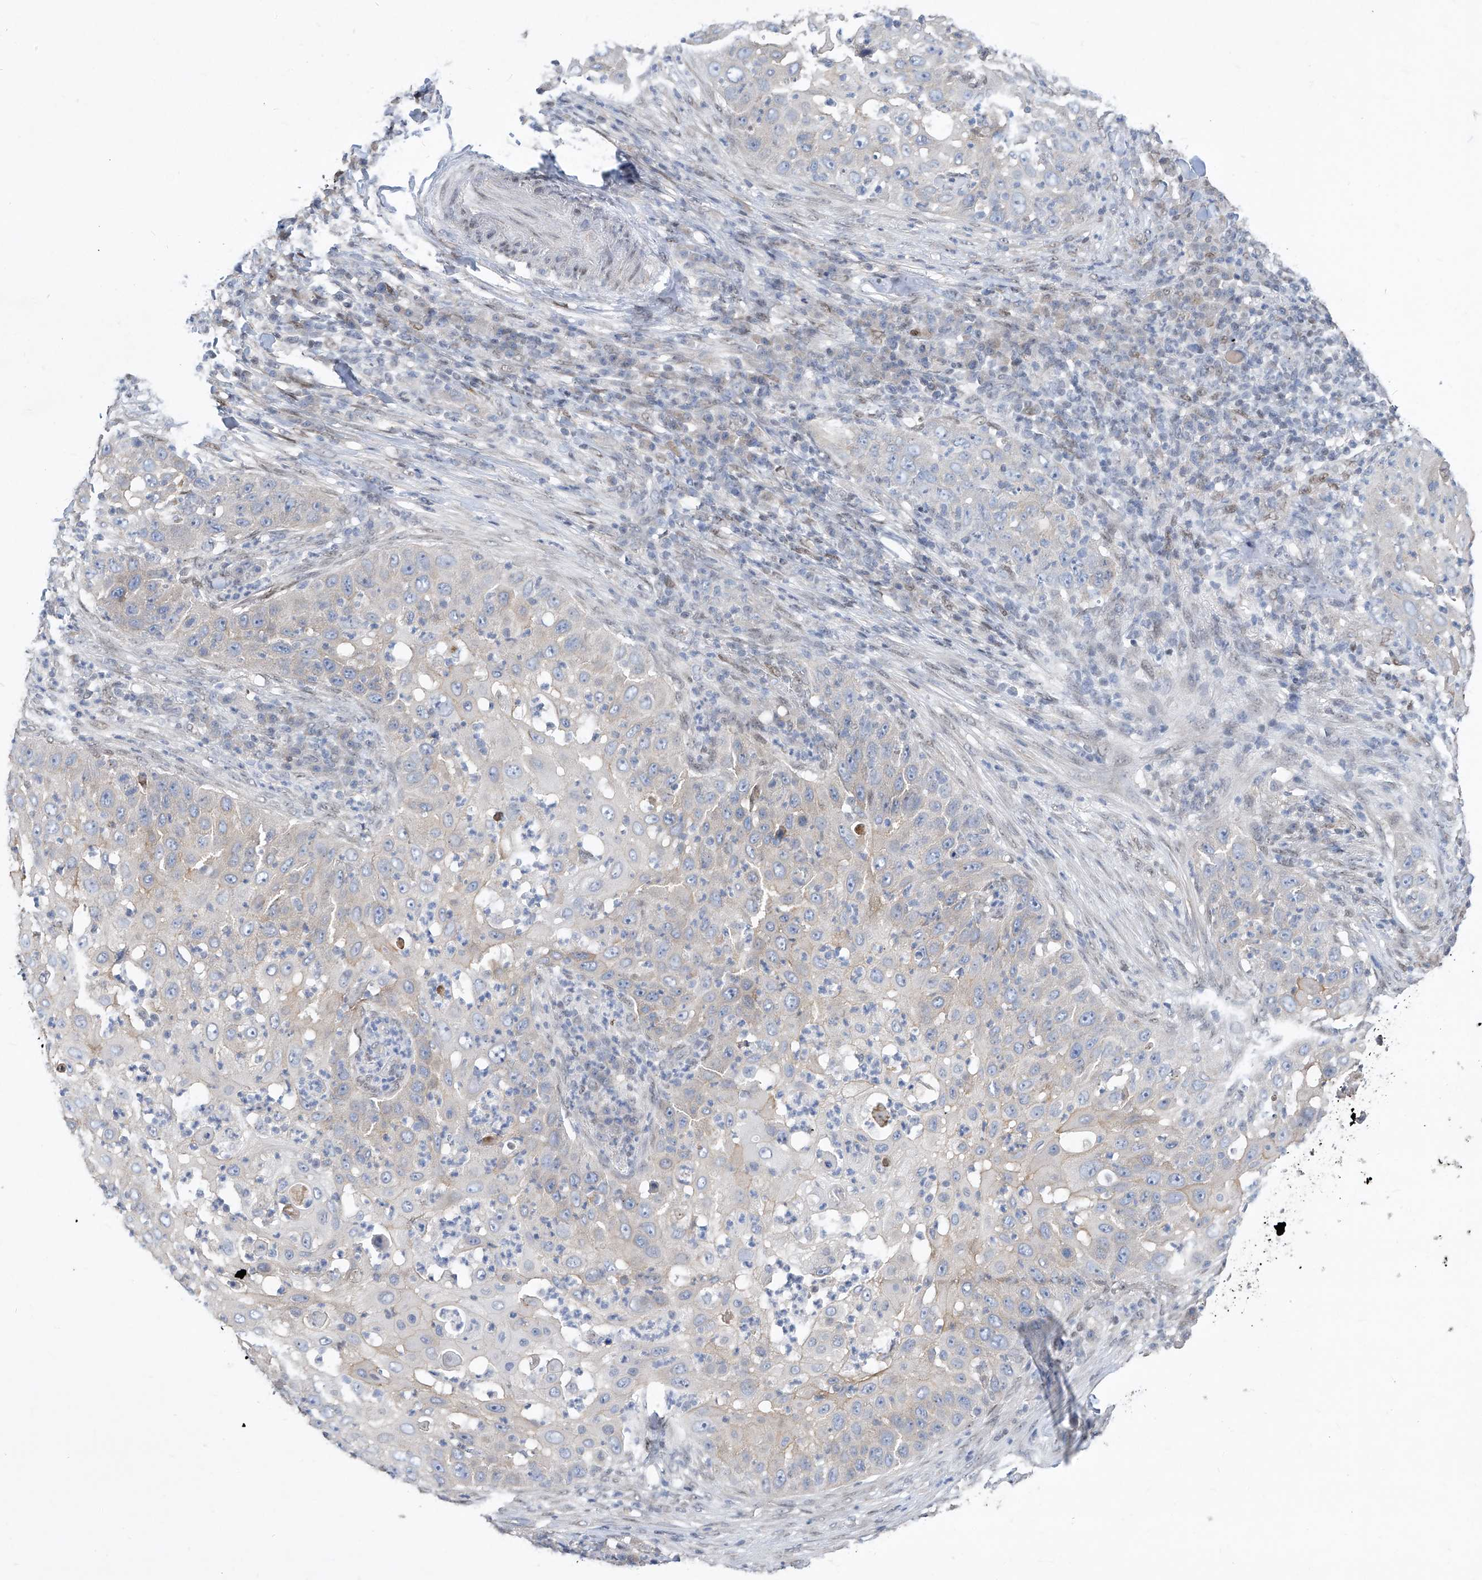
{"staining": {"intensity": "weak", "quantity": "<25%", "location": "cytoplasmic/membranous"}, "tissue": "skin cancer", "cell_type": "Tumor cells", "image_type": "cancer", "snomed": [{"axis": "morphology", "description": "Squamous cell carcinoma, NOS"}, {"axis": "topography", "description": "Skin"}], "caption": "Skin squamous cell carcinoma was stained to show a protein in brown. There is no significant expression in tumor cells. The staining is performed using DAB (3,3'-diaminobenzidine) brown chromogen with nuclei counter-stained in using hematoxylin.", "gene": "CETN2", "patient": {"sex": "female", "age": 44}}